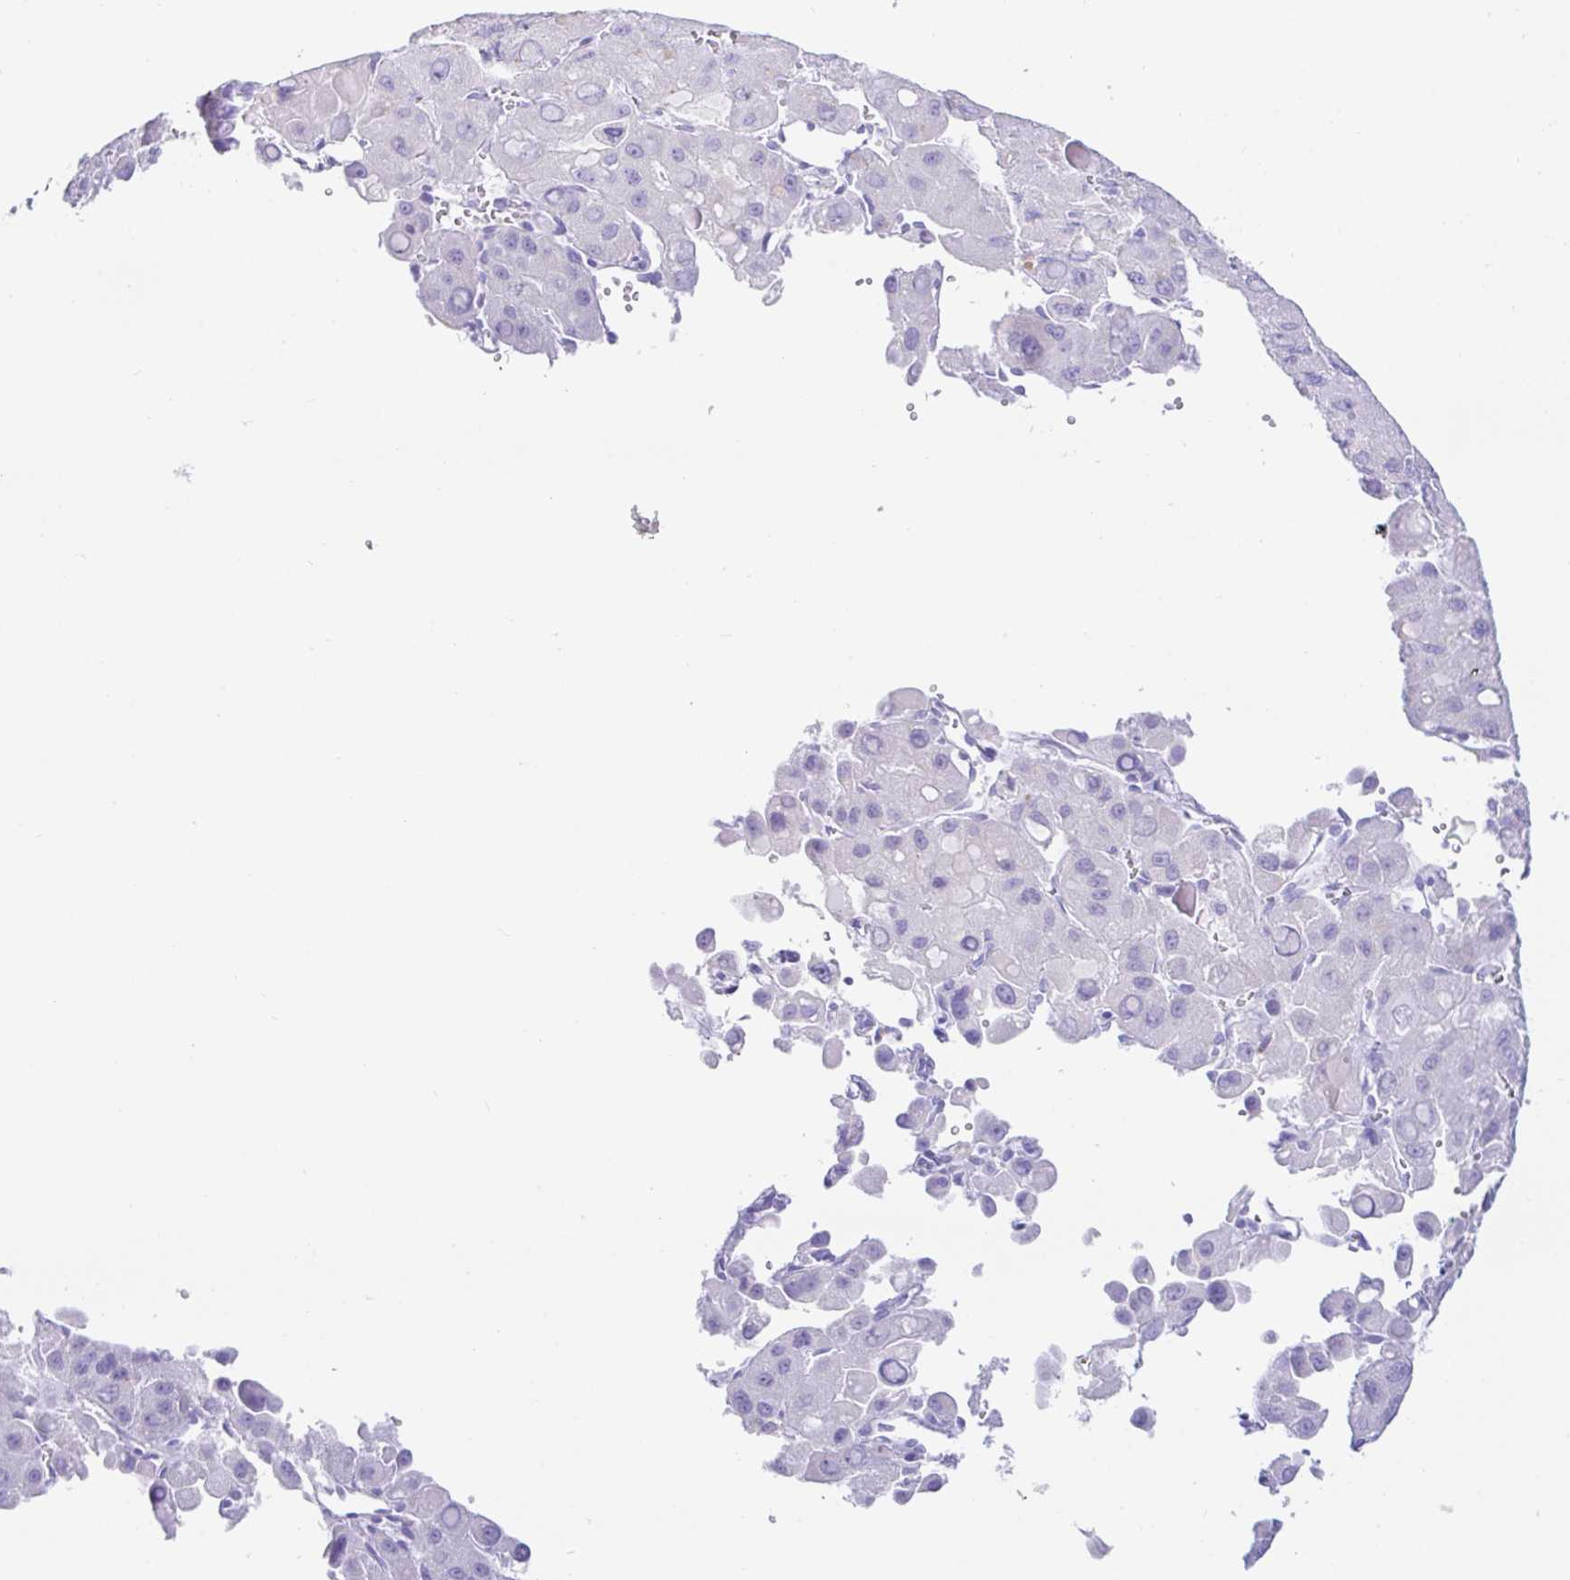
{"staining": {"intensity": "negative", "quantity": "none", "location": "none"}, "tissue": "liver cancer", "cell_type": "Tumor cells", "image_type": "cancer", "snomed": [{"axis": "morphology", "description": "Carcinoma, Hepatocellular, NOS"}, {"axis": "topography", "description": "Liver"}], "caption": "Photomicrograph shows no significant protein expression in tumor cells of liver hepatocellular carcinoma.", "gene": "PAX8", "patient": {"sex": "male", "age": 27}}